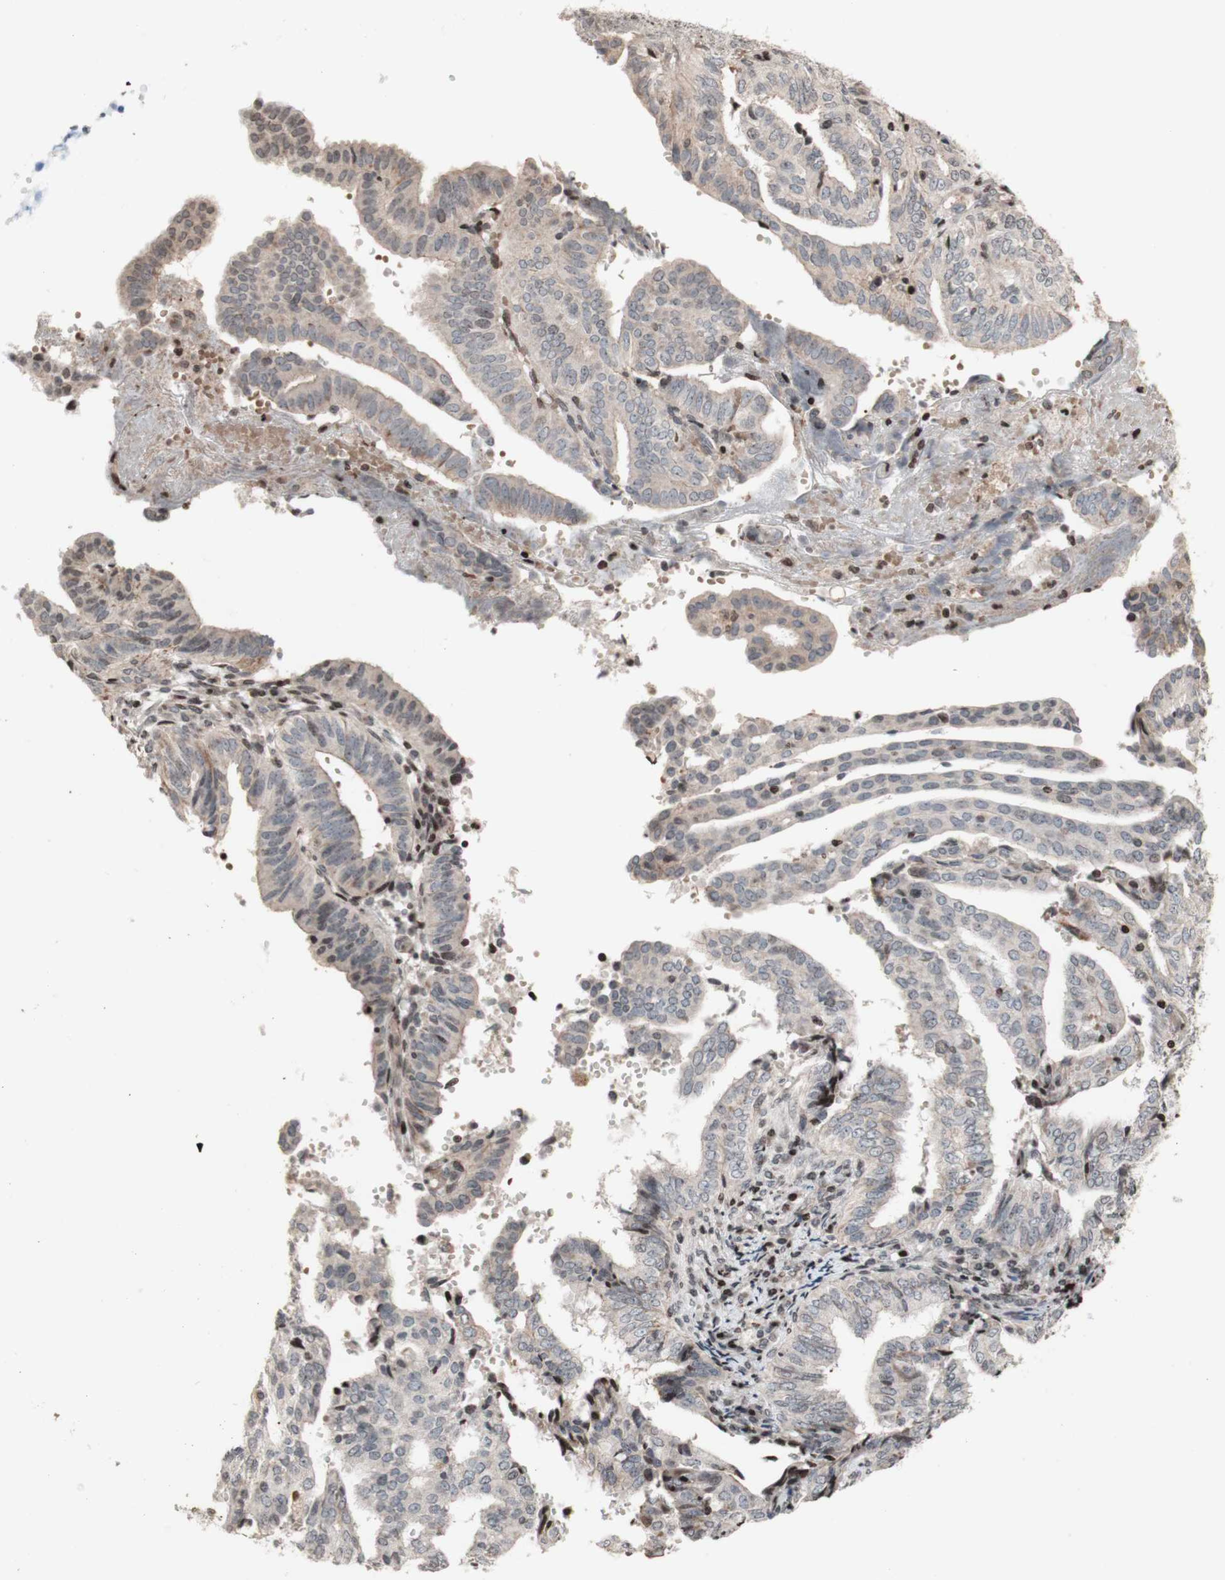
{"staining": {"intensity": "weak", "quantity": ">75%", "location": "cytoplasmic/membranous"}, "tissue": "endometrial cancer", "cell_type": "Tumor cells", "image_type": "cancer", "snomed": [{"axis": "morphology", "description": "Adenocarcinoma, NOS"}, {"axis": "topography", "description": "Endometrium"}], "caption": "A histopathology image of human endometrial adenocarcinoma stained for a protein exhibits weak cytoplasmic/membranous brown staining in tumor cells. Nuclei are stained in blue.", "gene": "POLA1", "patient": {"sex": "female", "age": 58}}